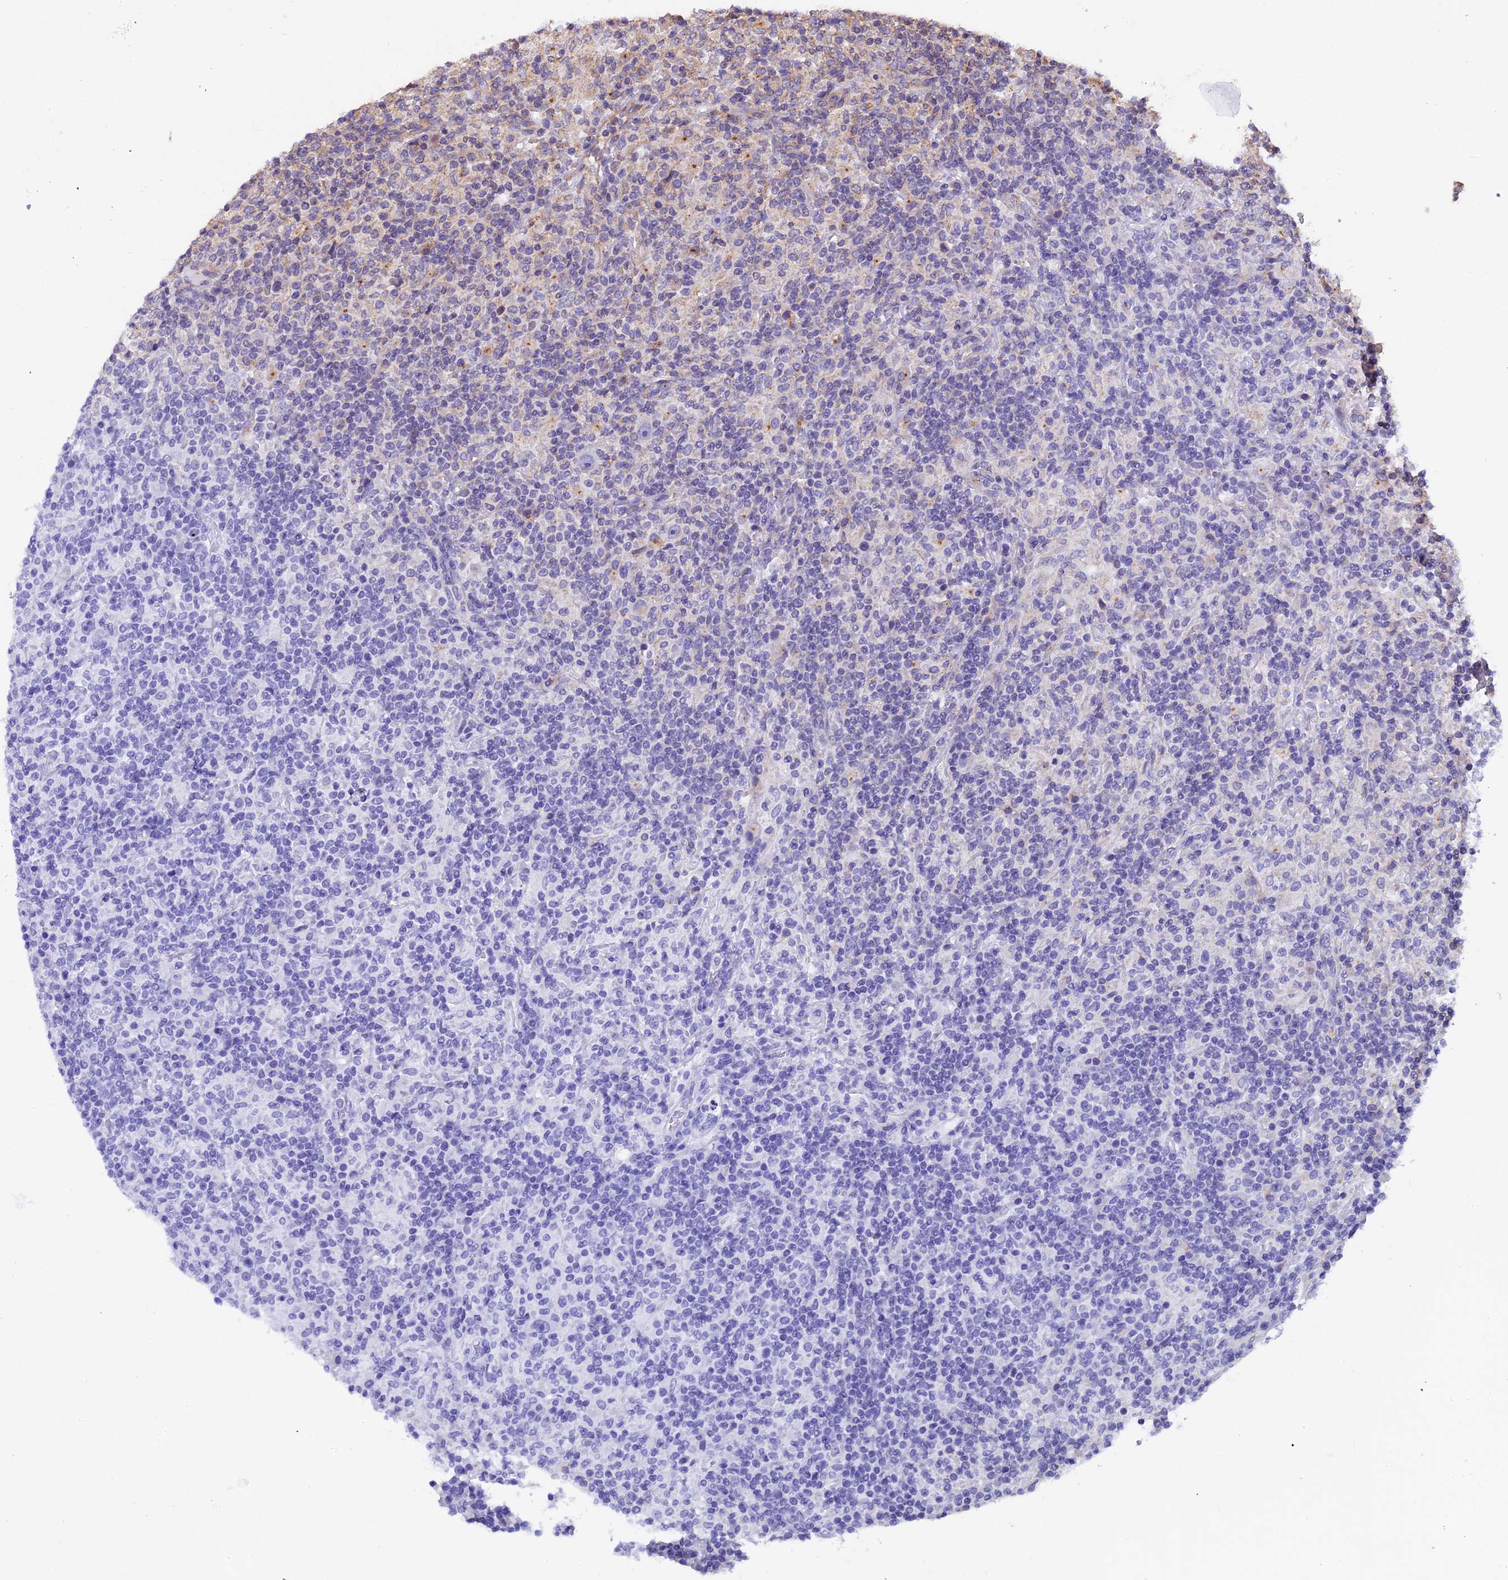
{"staining": {"intensity": "negative", "quantity": "none", "location": "none"}, "tissue": "lymphoma", "cell_type": "Tumor cells", "image_type": "cancer", "snomed": [{"axis": "morphology", "description": "Hodgkin's disease, NOS"}, {"axis": "topography", "description": "Lymph node"}], "caption": "High power microscopy image of an immunohistochemistry (IHC) micrograph of Hodgkin's disease, revealing no significant expression in tumor cells.", "gene": "CHMP2A", "patient": {"sex": "male", "age": 70}}